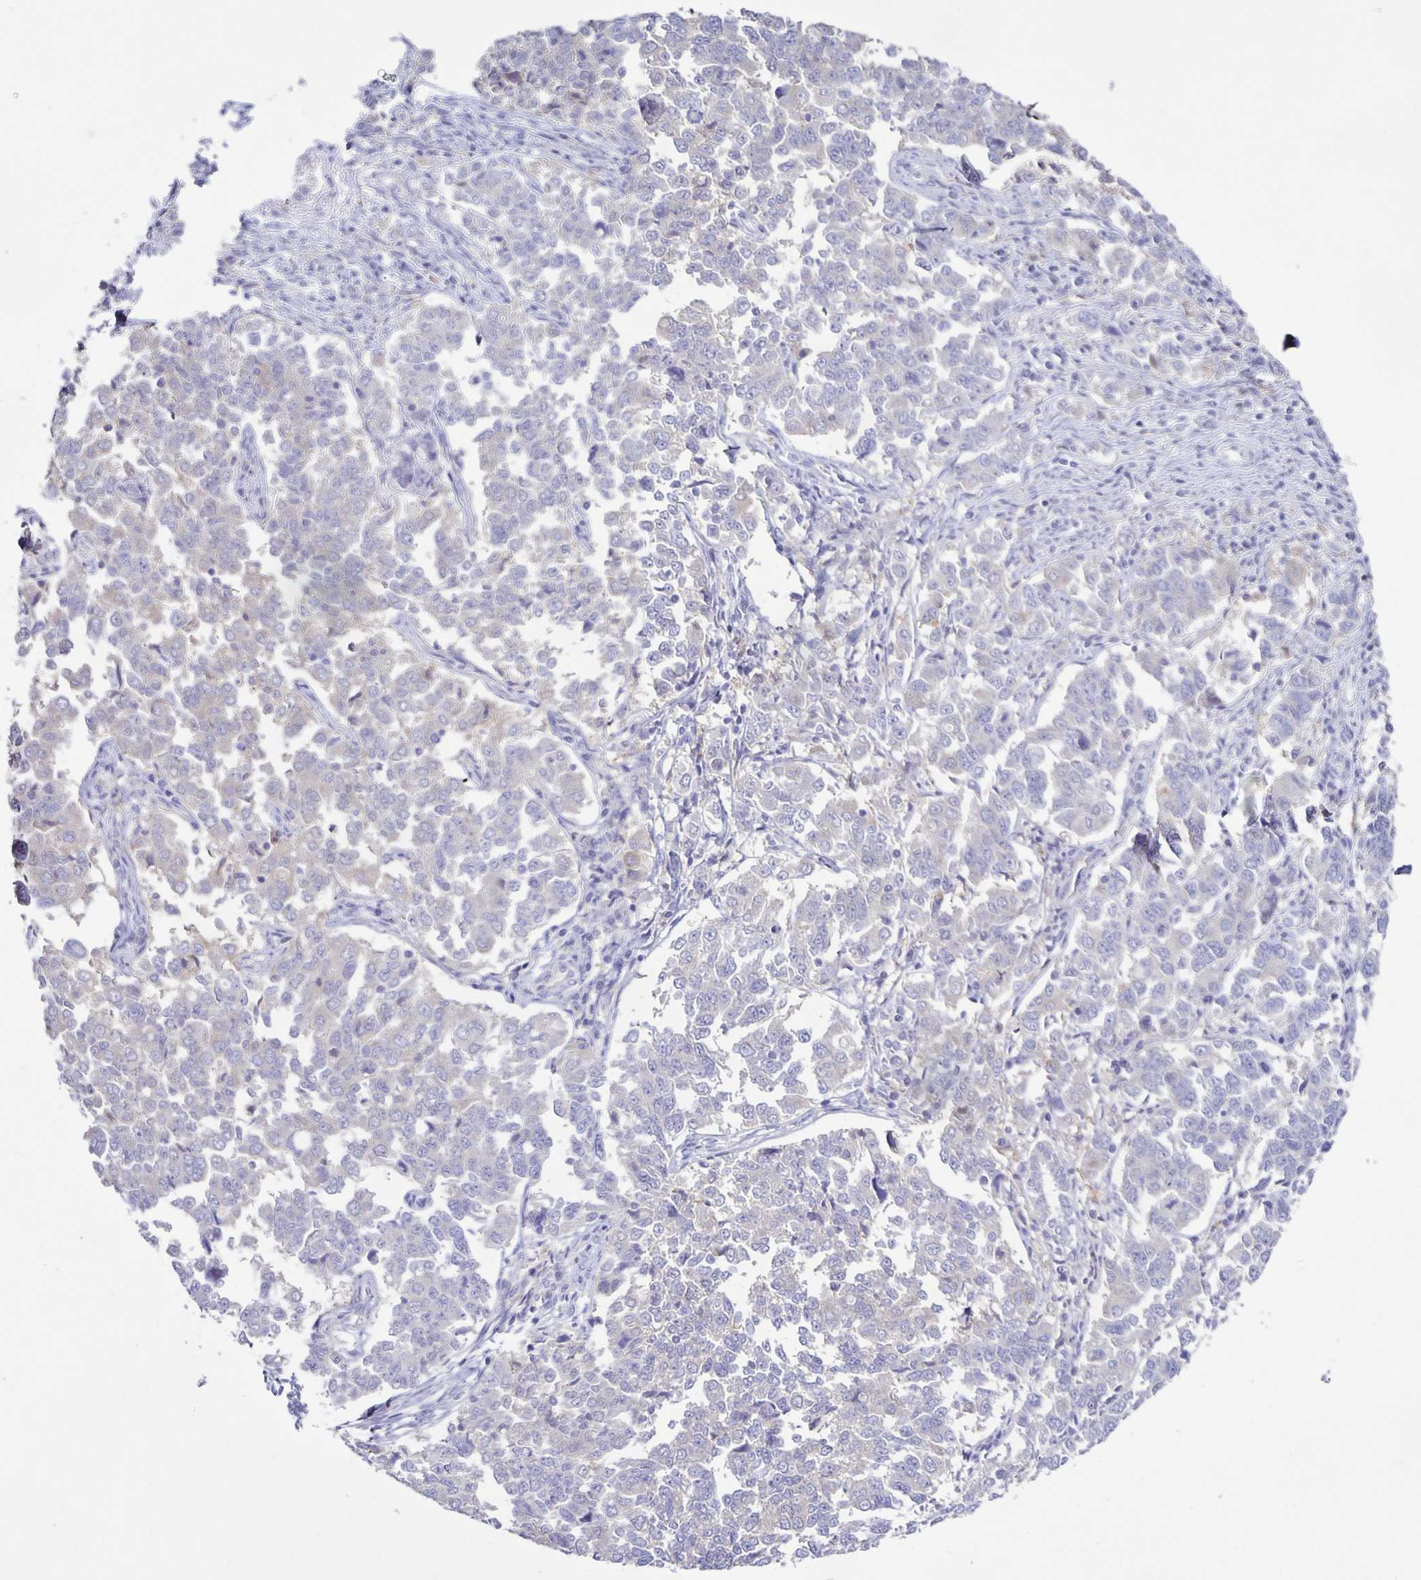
{"staining": {"intensity": "weak", "quantity": "<25%", "location": "cytoplasmic/membranous"}, "tissue": "endometrial cancer", "cell_type": "Tumor cells", "image_type": "cancer", "snomed": [{"axis": "morphology", "description": "Adenocarcinoma, NOS"}, {"axis": "topography", "description": "Endometrium"}], "caption": "This image is of endometrial cancer stained with IHC to label a protein in brown with the nuclei are counter-stained blue. There is no staining in tumor cells.", "gene": "BOLL", "patient": {"sex": "female", "age": 43}}